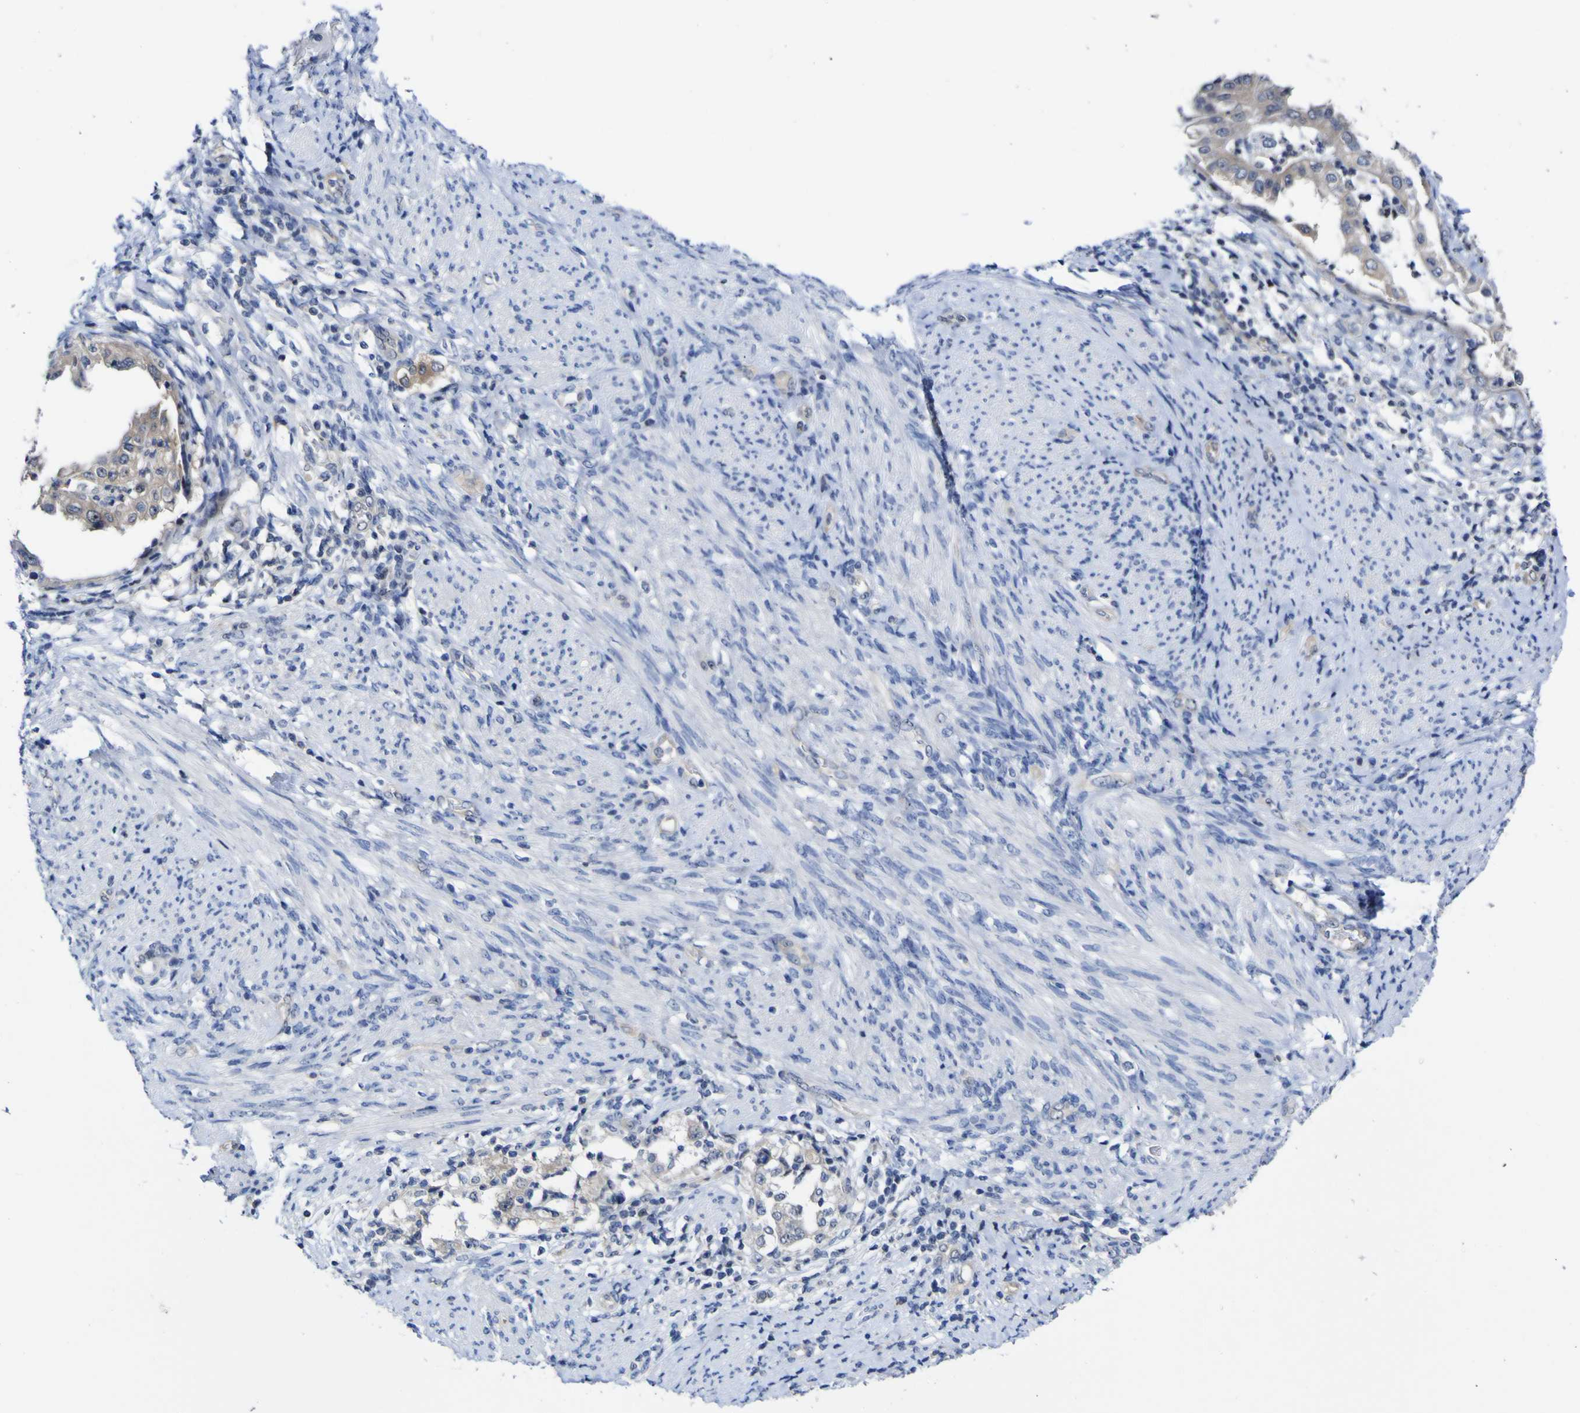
{"staining": {"intensity": "weak", "quantity": "<25%", "location": "cytoplasmic/membranous"}, "tissue": "endometrial cancer", "cell_type": "Tumor cells", "image_type": "cancer", "snomed": [{"axis": "morphology", "description": "Adenocarcinoma, NOS"}, {"axis": "topography", "description": "Endometrium"}], "caption": "Protein analysis of endometrial cancer (adenocarcinoma) shows no significant expression in tumor cells. Brightfield microscopy of IHC stained with DAB (3,3'-diaminobenzidine) (brown) and hematoxylin (blue), captured at high magnification.", "gene": "CASP6", "patient": {"sex": "female", "age": 85}}